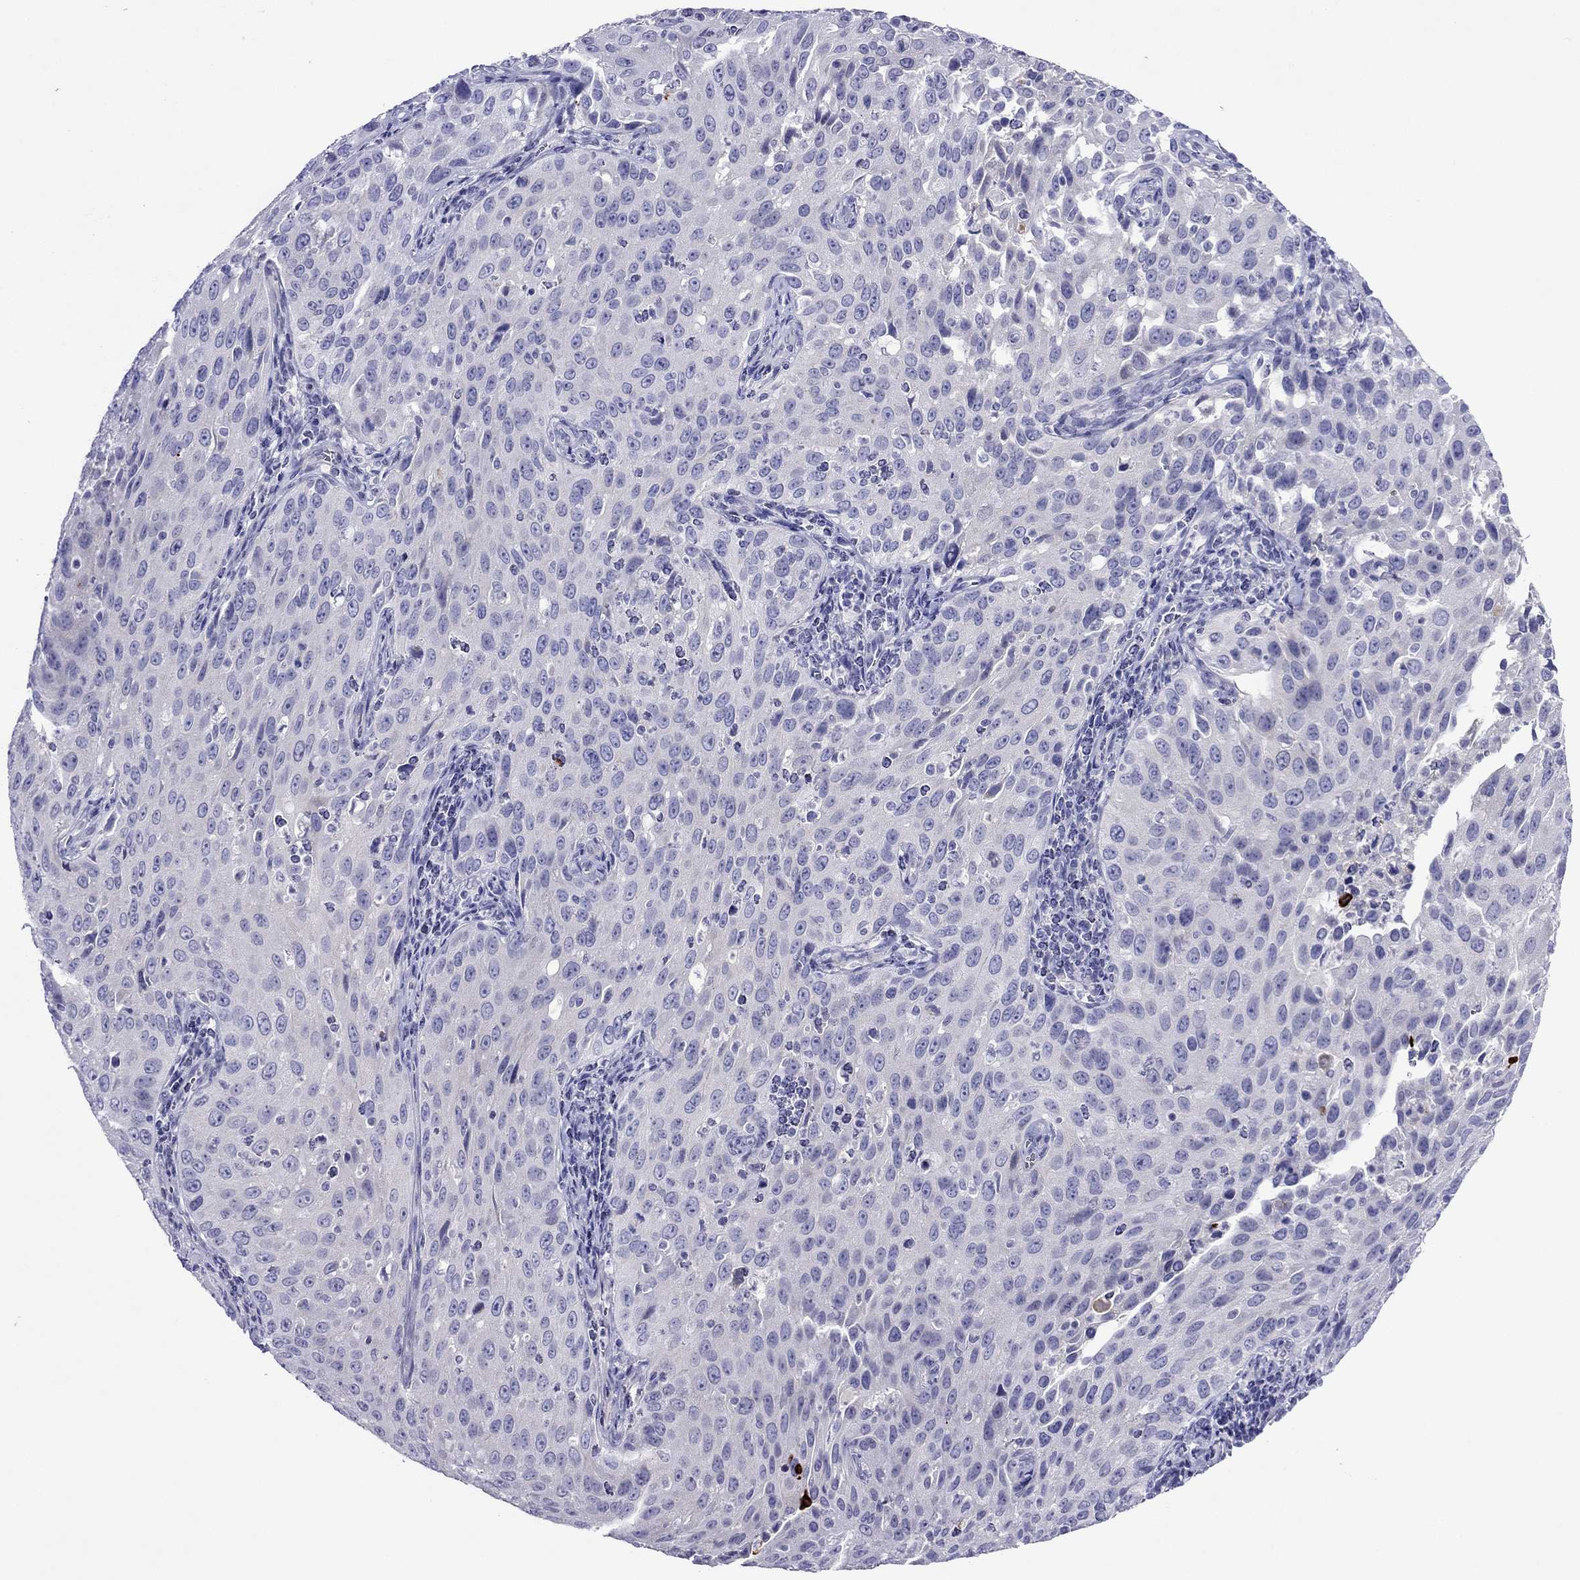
{"staining": {"intensity": "negative", "quantity": "none", "location": "none"}, "tissue": "cervical cancer", "cell_type": "Tumor cells", "image_type": "cancer", "snomed": [{"axis": "morphology", "description": "Squamous cell carcinoma, NOS"}, {"axis": "topography", "description": "Cervix"}], "caption": "Tumor cells are negative for protein expression in human cervical squamous cell carcinoma.", "gene": "PCDHA6", "patient": {"sex": "female", "age": 26}}